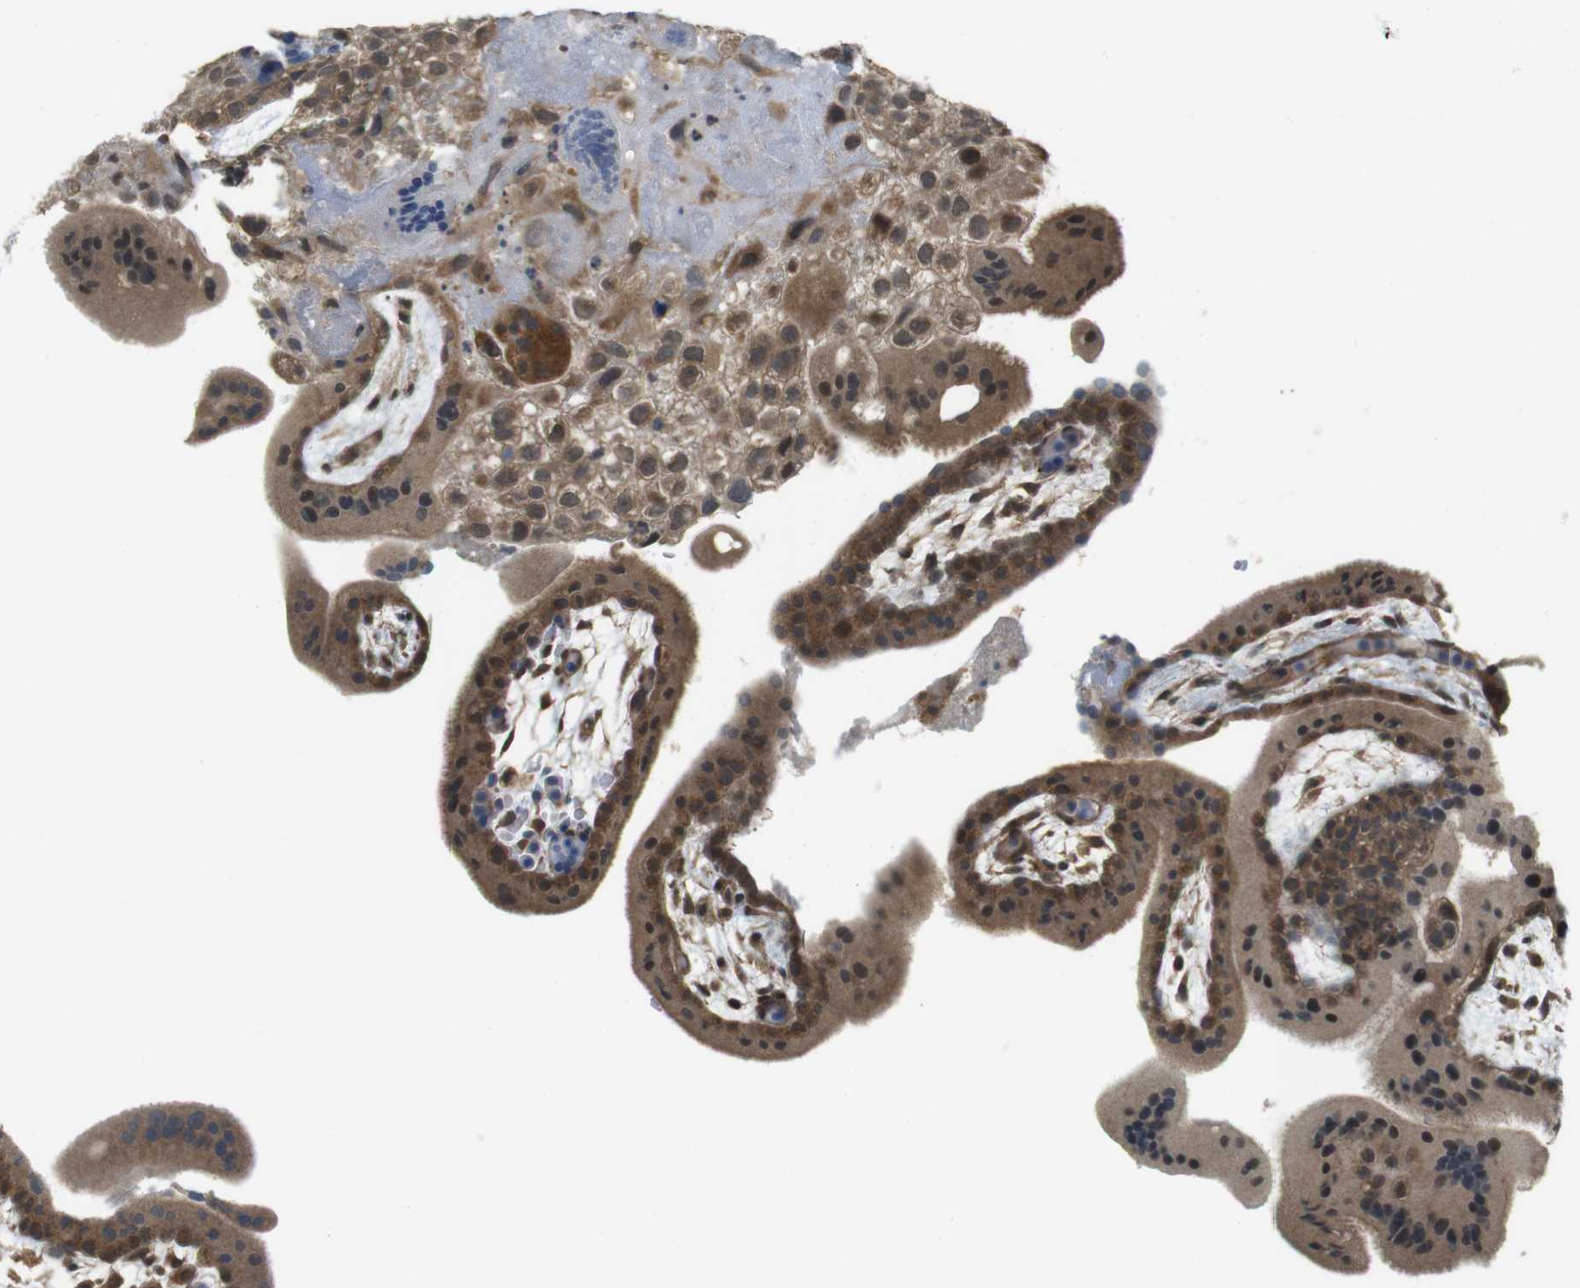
{"staining": {"intensity": "moderate", "quantity": ">75%", "location": "cytoplasmic/membranous"}, "tissue": "placenta", "cell_type": "Trophoblastic cells", "image_type": "normal", "snomed": [{"axis": "morphology", "description": "Normal tissue, NOS"}, {"axis": "topography", "description": "Placenta"}], "caption": "A brown stain highlights moderate cytoplasmic/membranous staining of a protein in trophoblastic cells of normal human placenta.", "gene": "RNF130", "patient": {"sex": "female", "age": 35}}